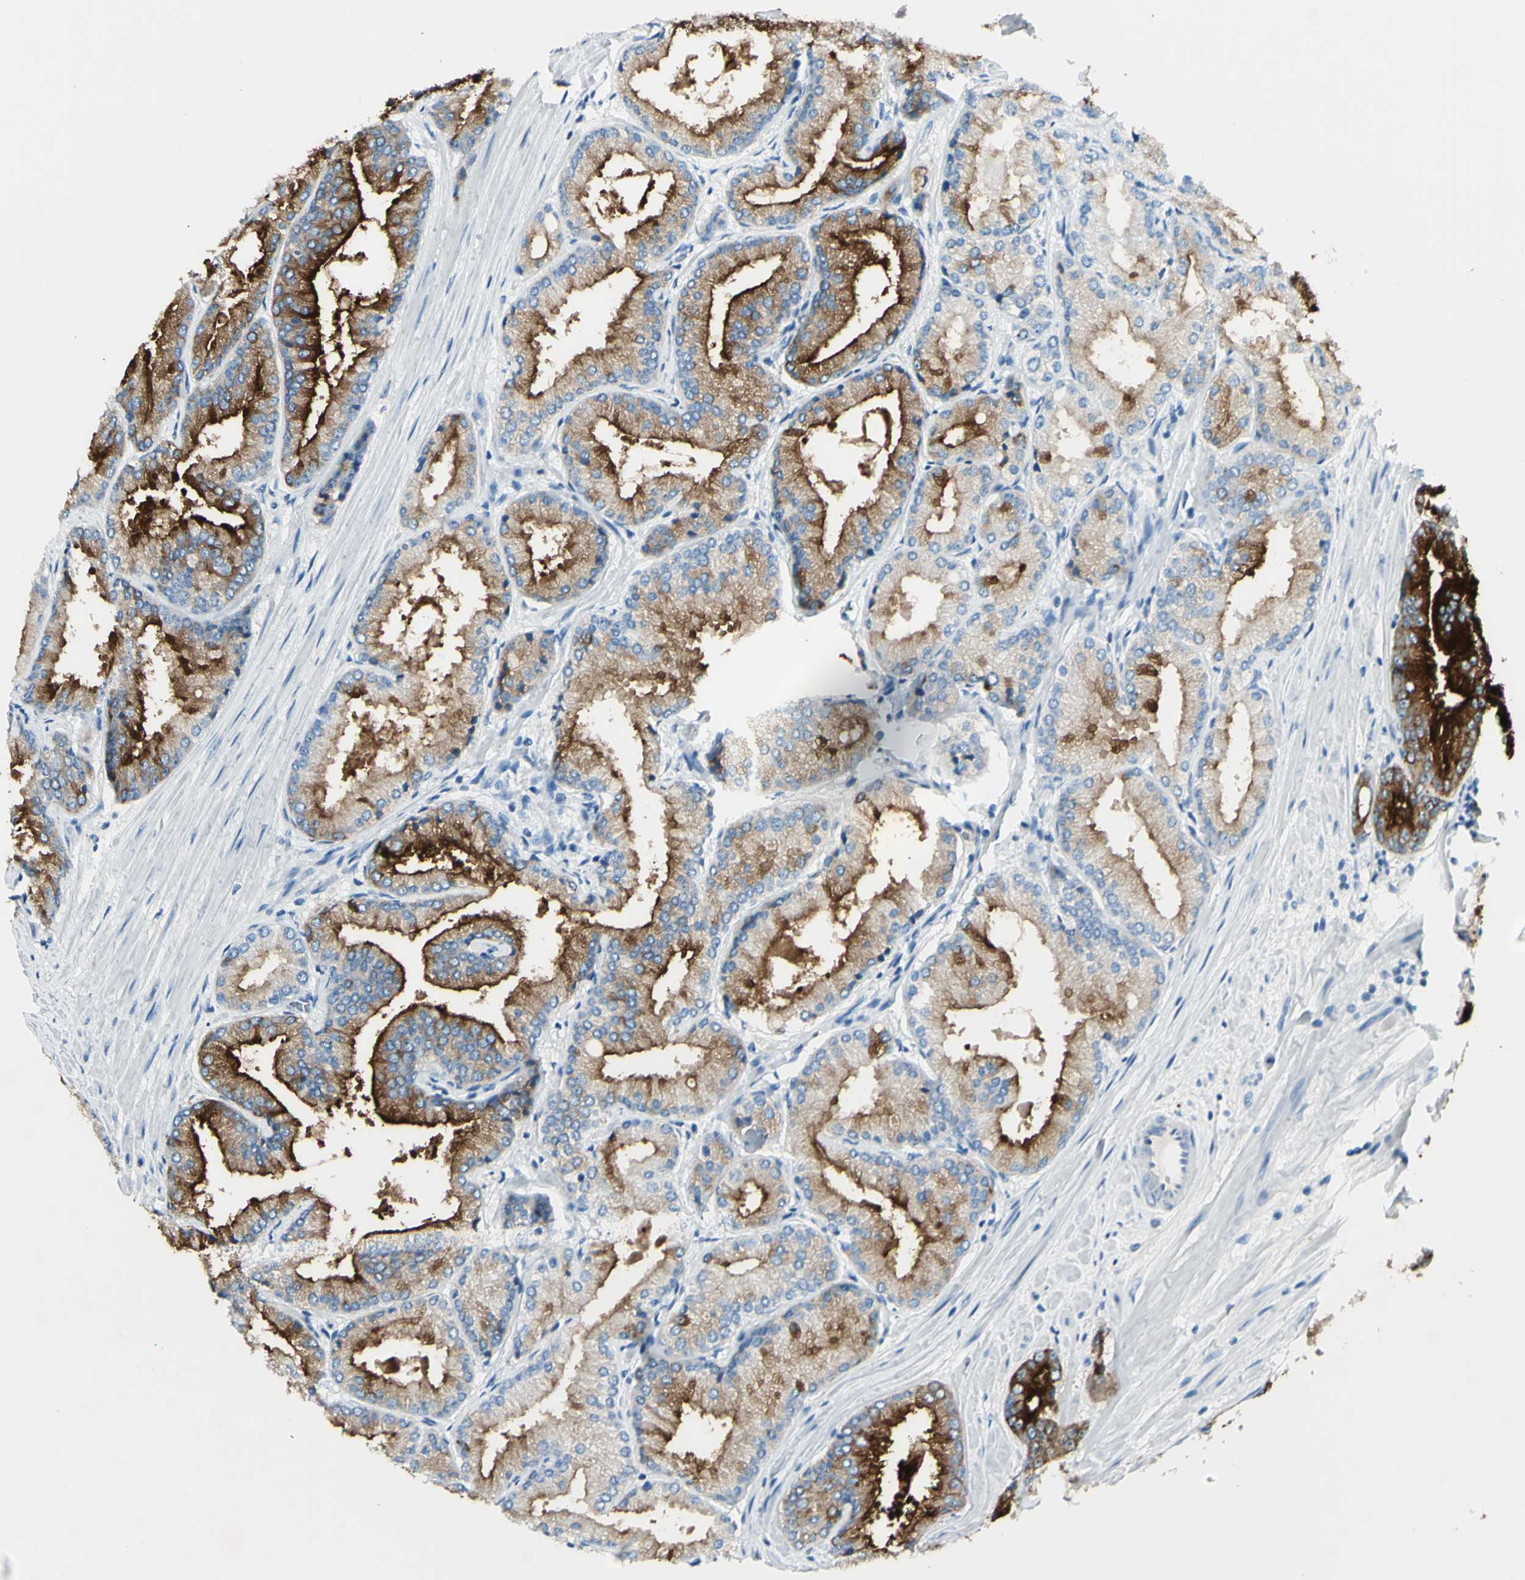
{"staining": {"intensity": "strong", "quantity": ">75%", "location": "cytoplasmic/membranous"}, "tissue": "prostate cancer", "cell_type": "Tumor cells", "image_type": "cancer", "snomed": [{"axis": "morphology", "description": "Adenocarcinoma, High grade"}, {"axis": "topography", "description": "Prostate"}], "caption": "High-grade adenocarcinoma (prostate) tissue displays strong cytoplasmic/membranous expression in about >75% of tumor cells, visualized by immunohistochemistry. The protein is stained brown, and the nuclei are stained in blue (DAB IHC with brightfield microscopy, high magnification).", "gene": "FOLH1", "patient": {"sex": "male", "age": 59}}